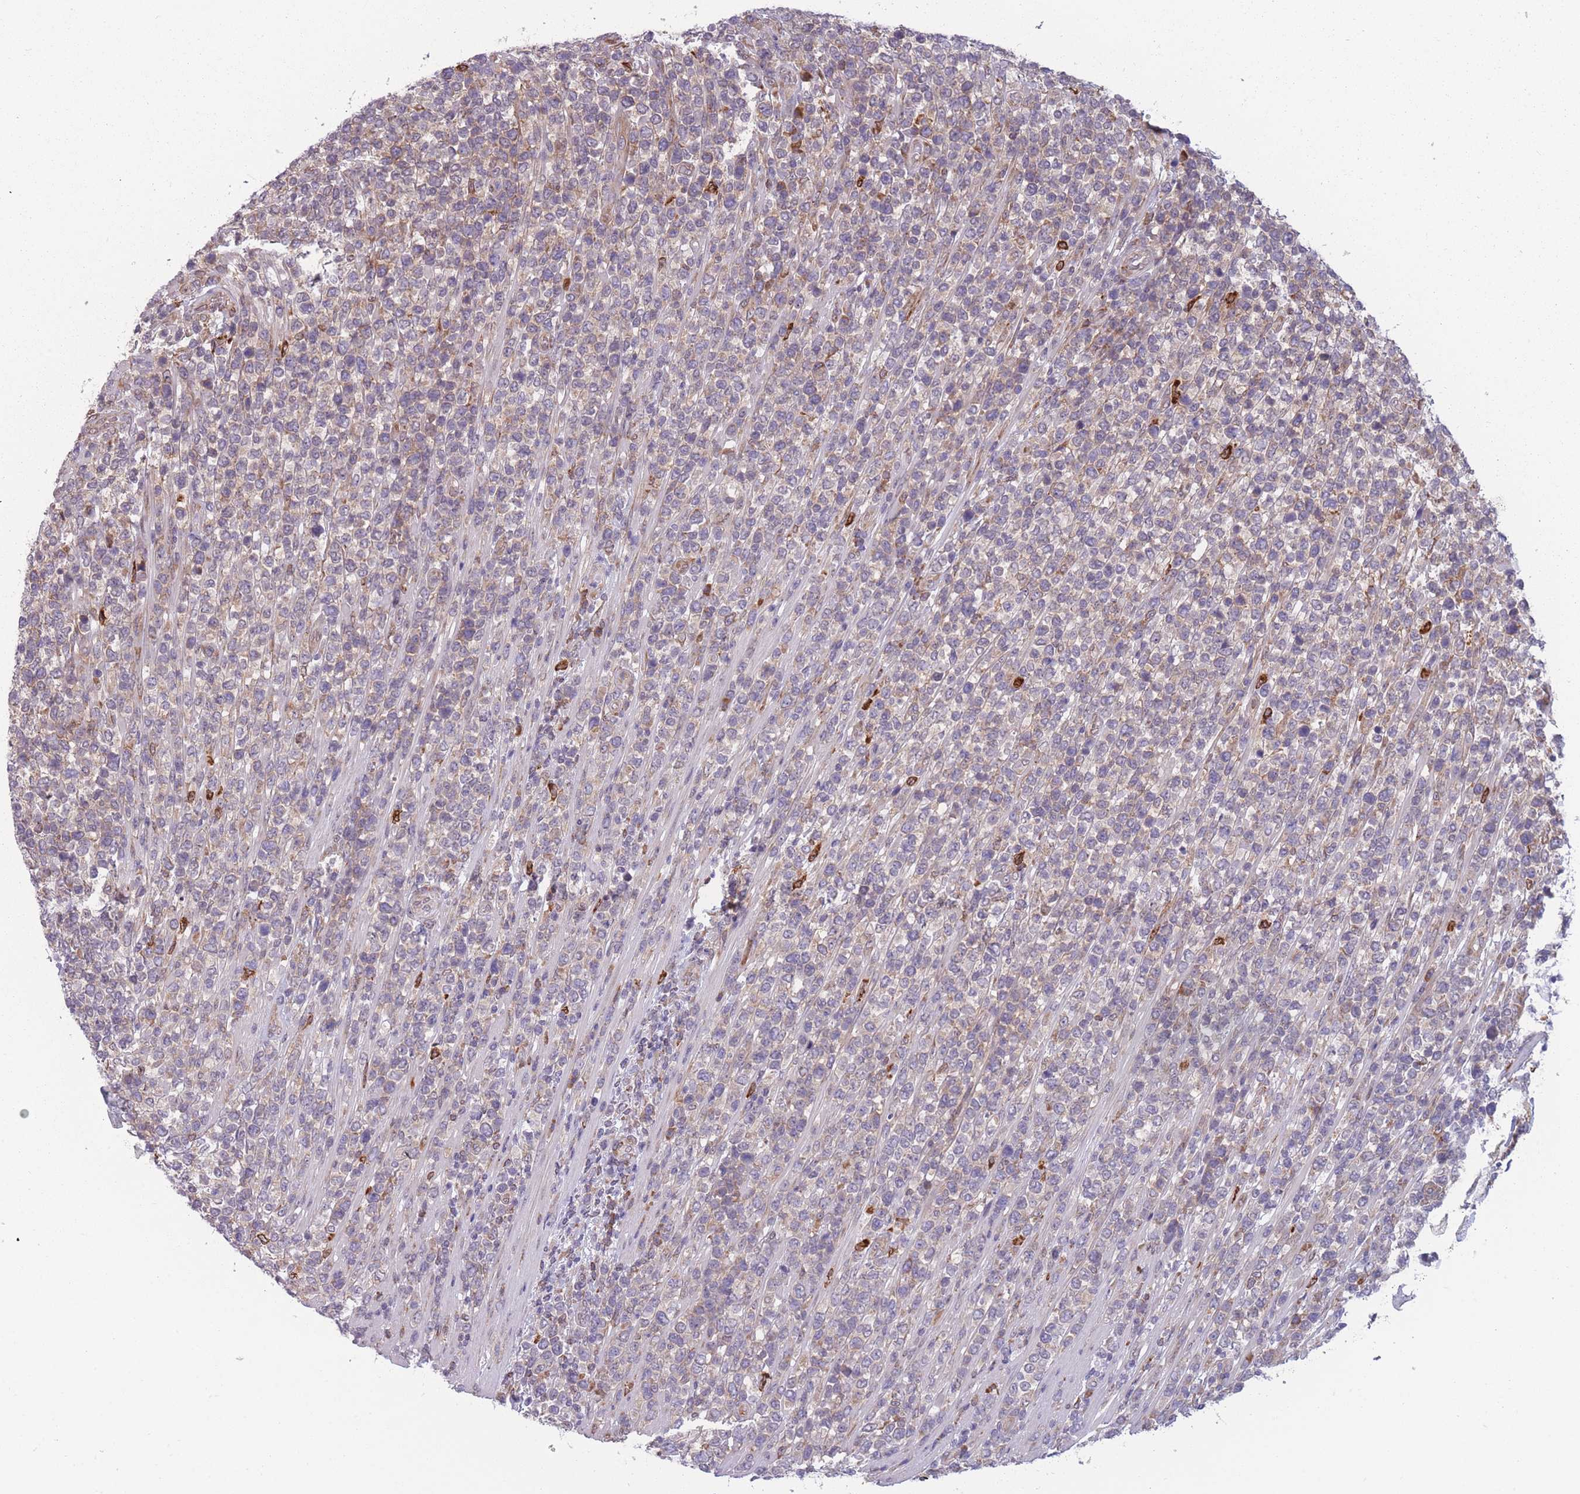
{"staining": {"intensity": "negative", "quantity": "none", "location": "none"}, "tissue": "lymphoma", "cell_type": "Tumor cells", "image_type": "cancer", "snomed": [{"axis": "morphology", "description": "Malignant lymphoma, non-Hodgkin's type, High grade"}, {"axis": "topography", "description": "Soft tissue"}], "caption": "Tumor cells show no significant staining in lymphoma. Nuclei are stained in blue.", "gene": "TMEM121", "patient": {"sex": "female", "age": 56}}